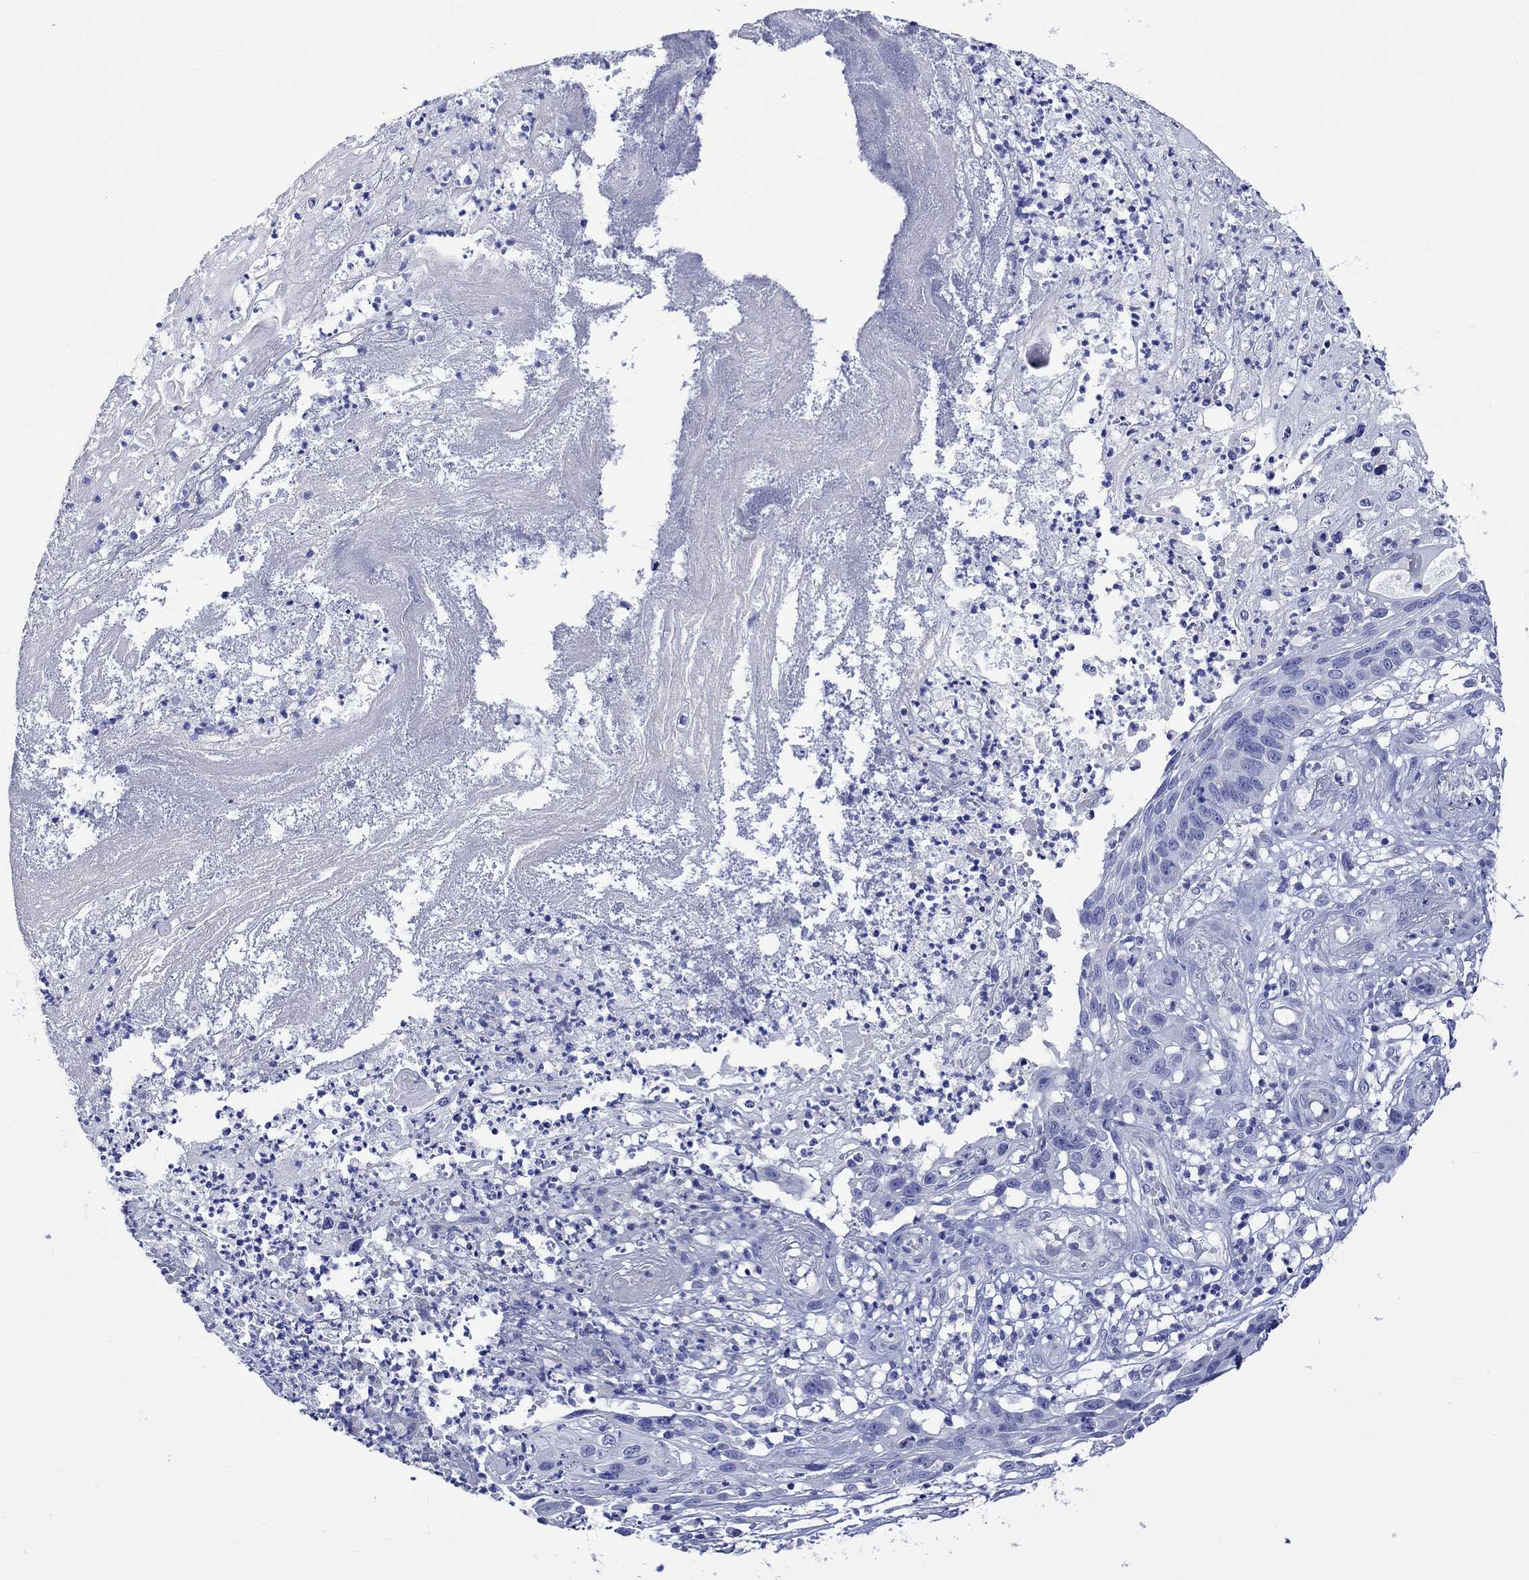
{"staining": {"intensity": "negative", "quantity": "none", "location": "none"}, "tissue": "skin cancer", "cell_type": "Tumor cells", "image_type": "cancer", "snomed": [{"axis": "morphology", "description": "Squamous cell carcinoma, NOS"}, {"axis": "topography", "description": "Skin"}], "caption": "Skin cancer was stained to show a protein in brown. There is no significant staining in tumor cells. (Brightfield microscopy of DAB (3,3'-diaminobenzidine) immunohistochemistry (IHC) at high magnification).", "gene": "HARBI1", "patient": {"sex": "male", "age": 92}}